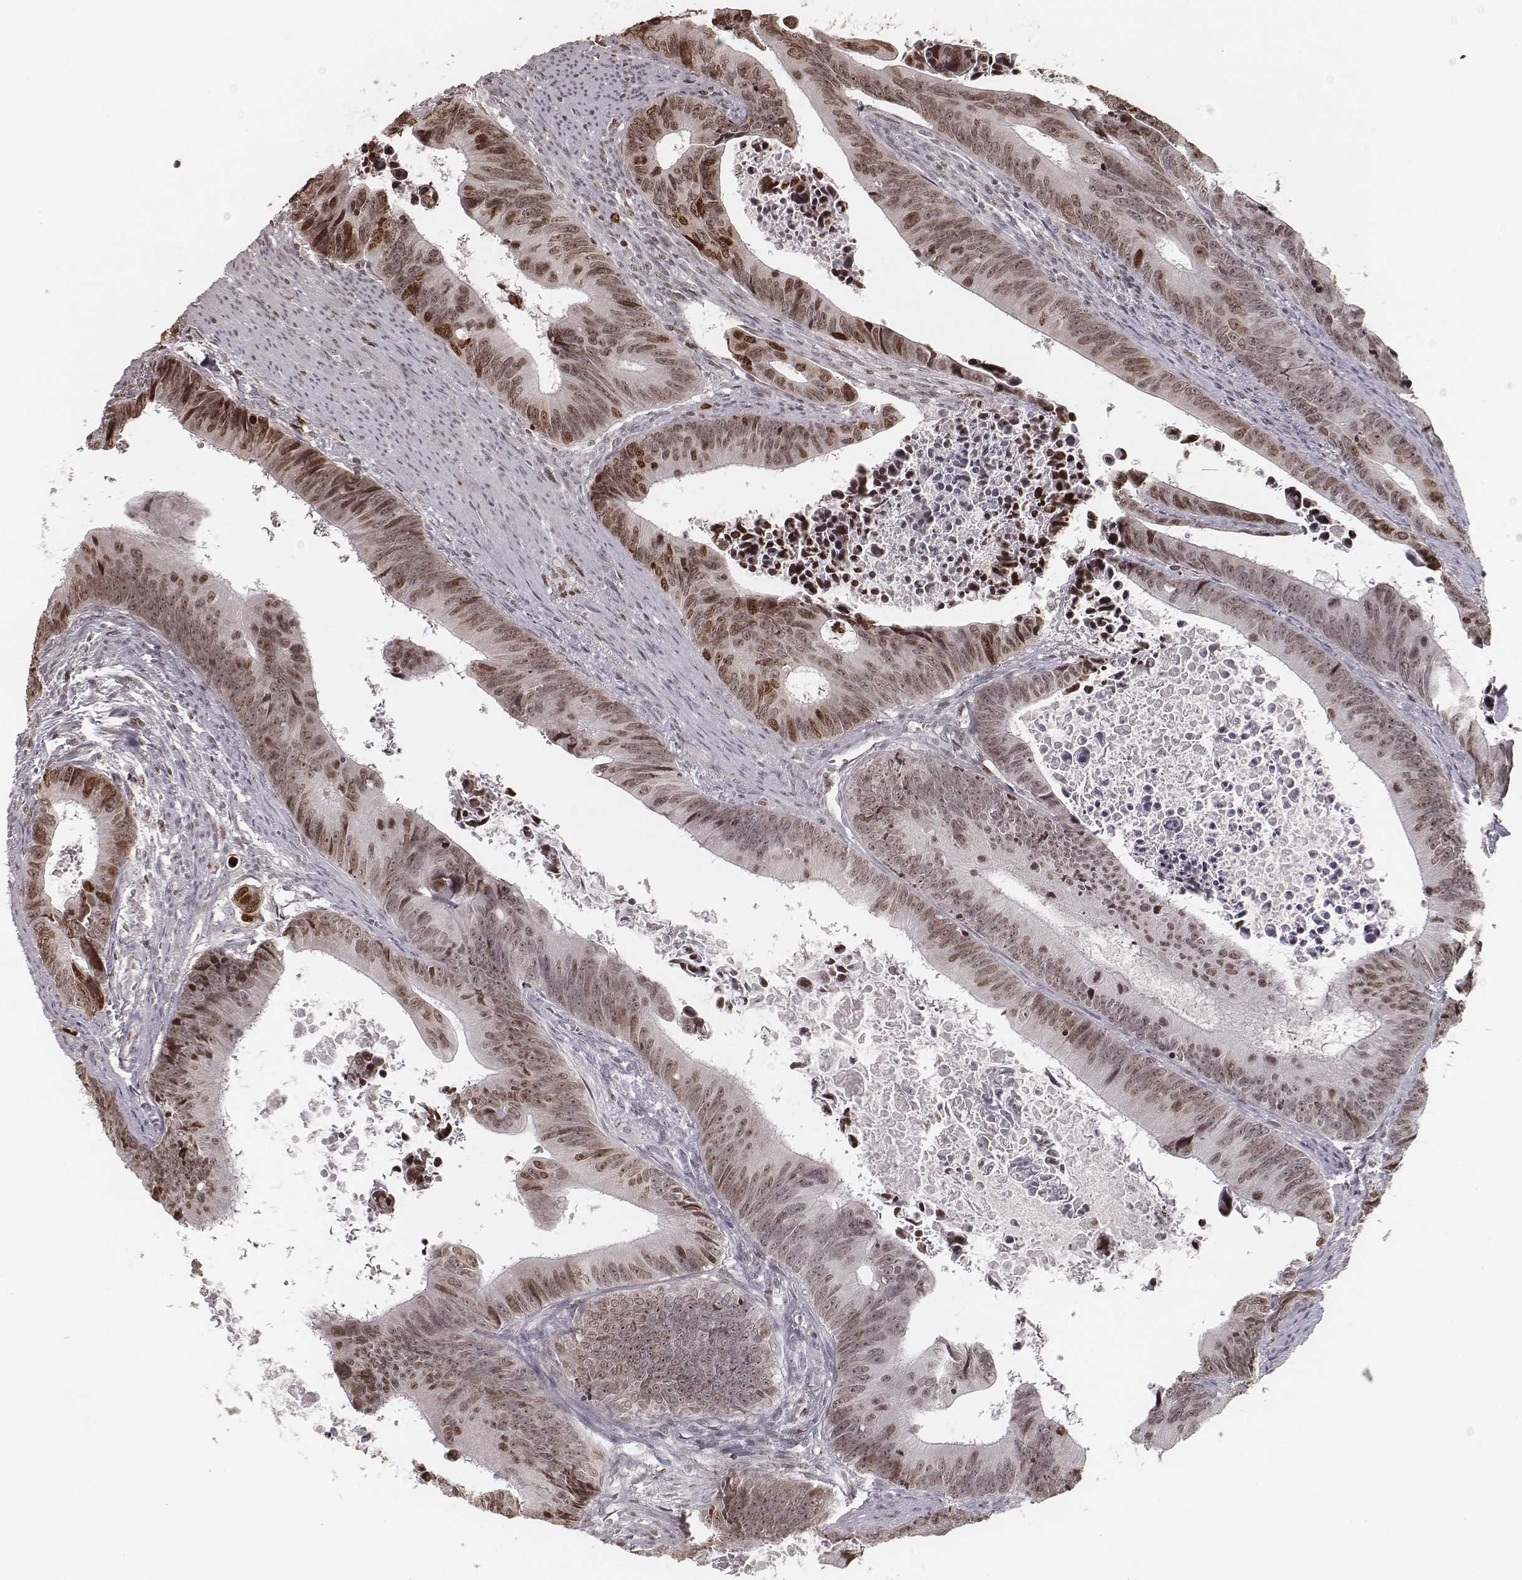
{"staining": {"intensity": "moderate", "quantity": "25%-75%", "location": "nuclear"}, "tissue": "colorectal cancer", "cell_type": "Tumor cells", "image_type": "cancer", "snomed": [{"axis": "morphology", "description": "Adenocarcinoma, NOS"}, {"axis": "topography", "description": "Colon"}], "caption": "This image reveals IHC staining of colorectal adenocarcinoma, with medium moderate nuclear expression in approximately 25%-75% of tumor cells.", "gene": "HMGA2", "patient": {"sex": "female", "age": 87}}